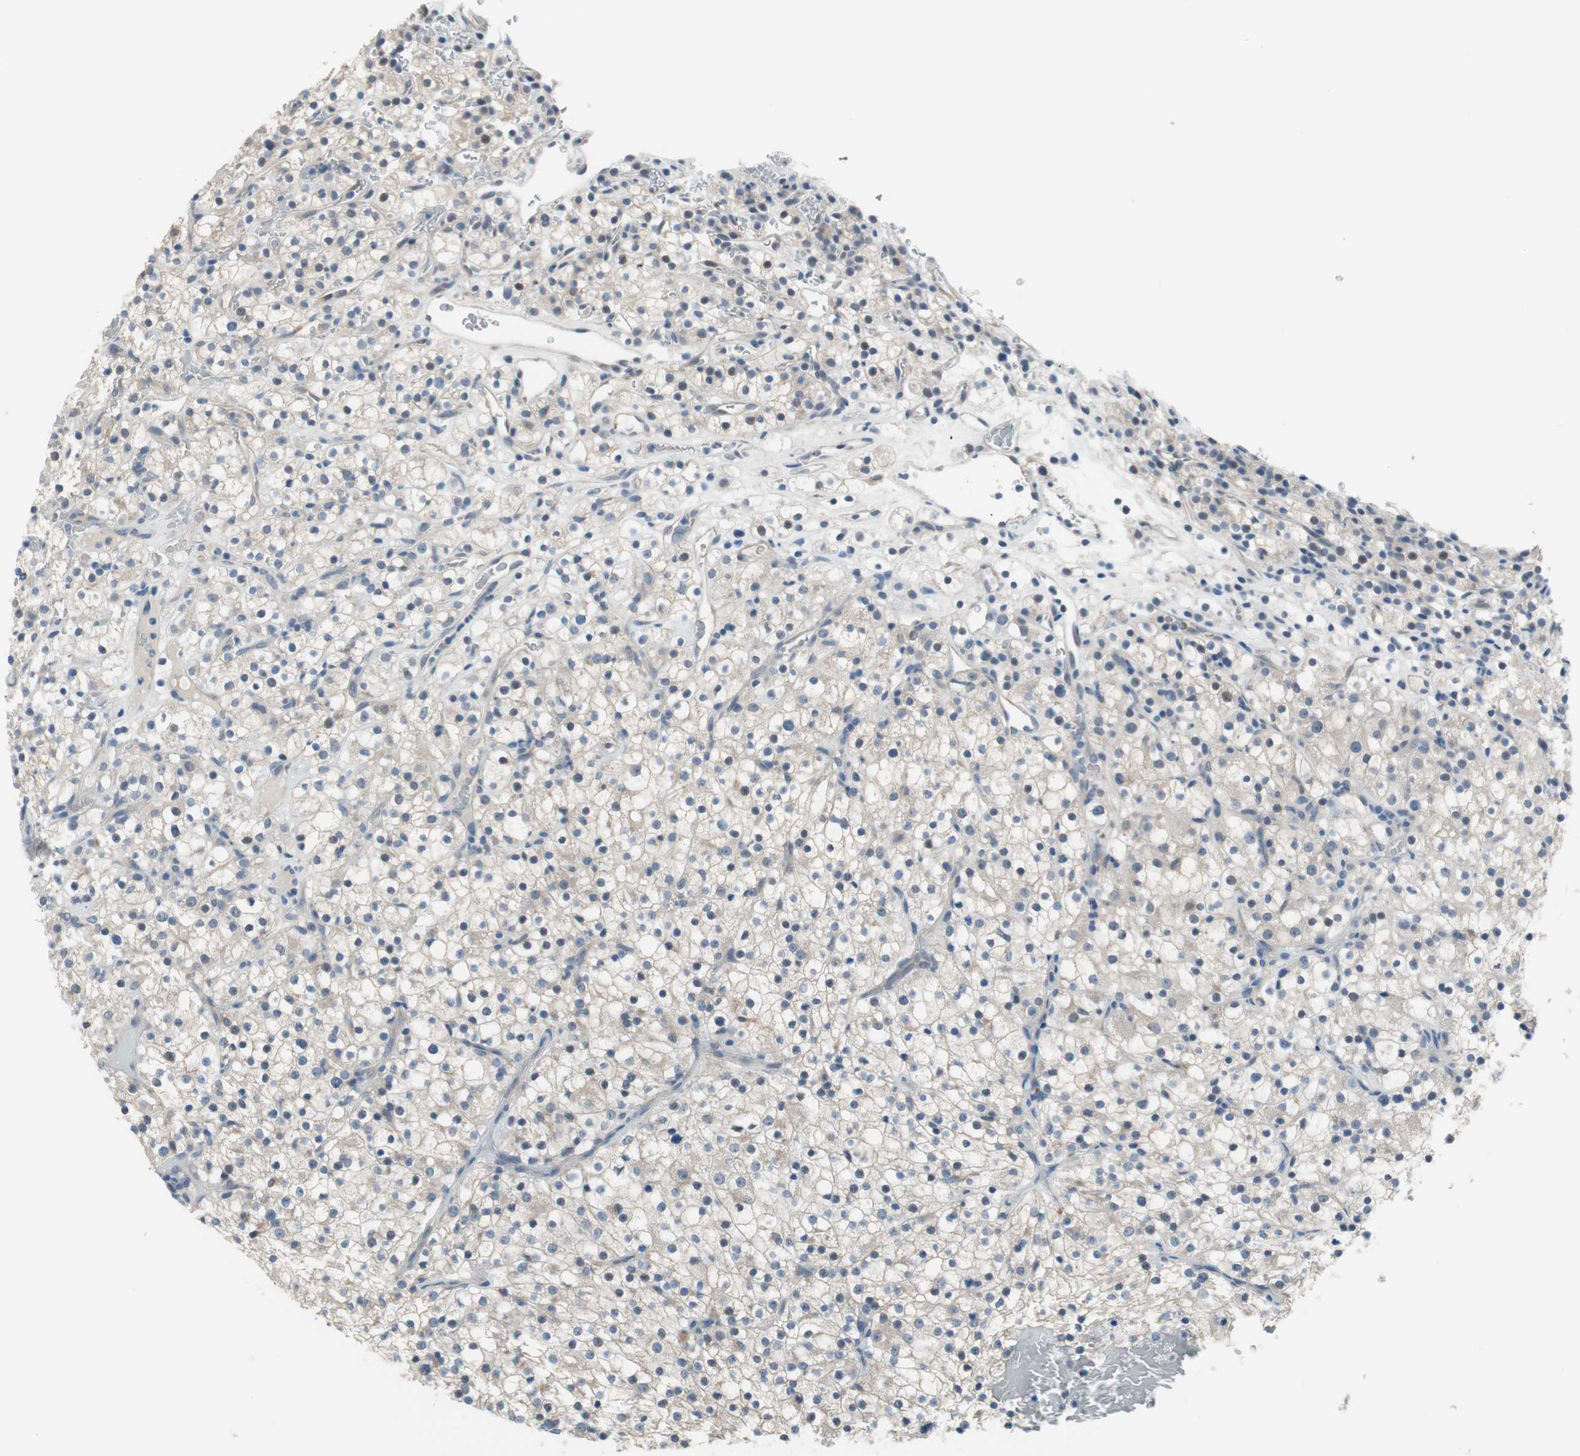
{"staining": {"intensity": "weak", "quantity": "<25%", "location": "cytoplasmic/membranous"}, "tissue": "renal cancer", "cell_type": "Tumor cells", "image_type": "cancer", "snomed": [{"axis": "morphology", "description": "Normal tissue, NOS"}, {"axis": "morphology", "description": "Adenocarcinoma, NOS"}, {"axis": "topography", "description": "Kidney"}], "caption": "Tumor cells are negative for brown protein staining in renal cancer.", "gene": "GRHL1", "patient": {"sex": "female", "age": 72}}